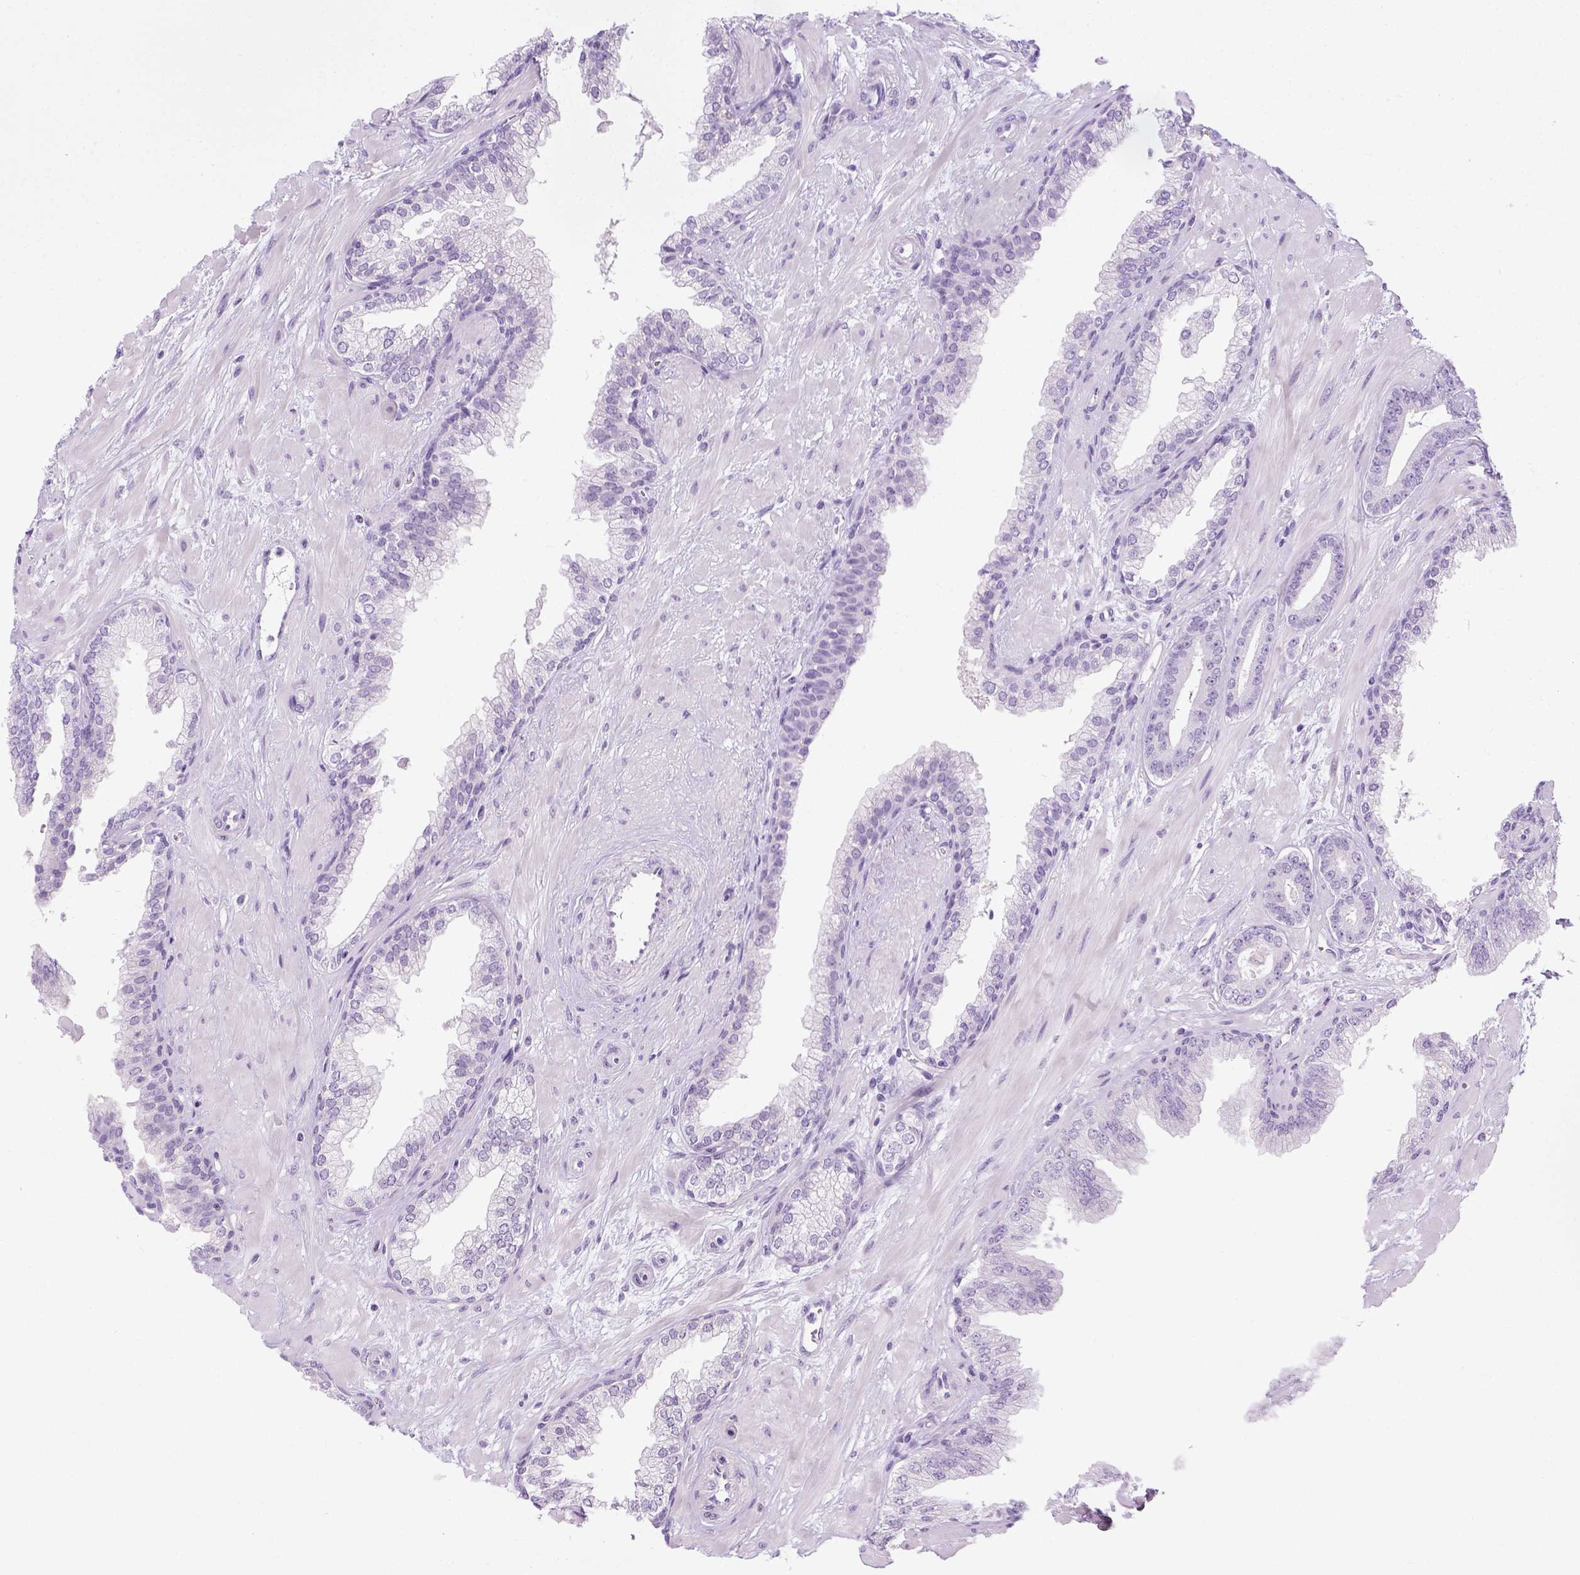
{"staining": {"intensity": "negative", "quantity": "none", "location": "none"}, "tissue": "prostate cancer", "cell_type": "Tumor cells", "image_type": "cancer", "snomed": [{"axis": "morphology", "description": "Adenocarcinoma, Low grade"}, {"axis": "topography", "description": "Prostate"}], "caption": "This is an IHC histopathology image of human prostate cancer (adenocarcinoma (low-grade)). There is no staining in tumor cells.", "gene": "LGSN", "patient": {"sex": "male", "age": 61}}